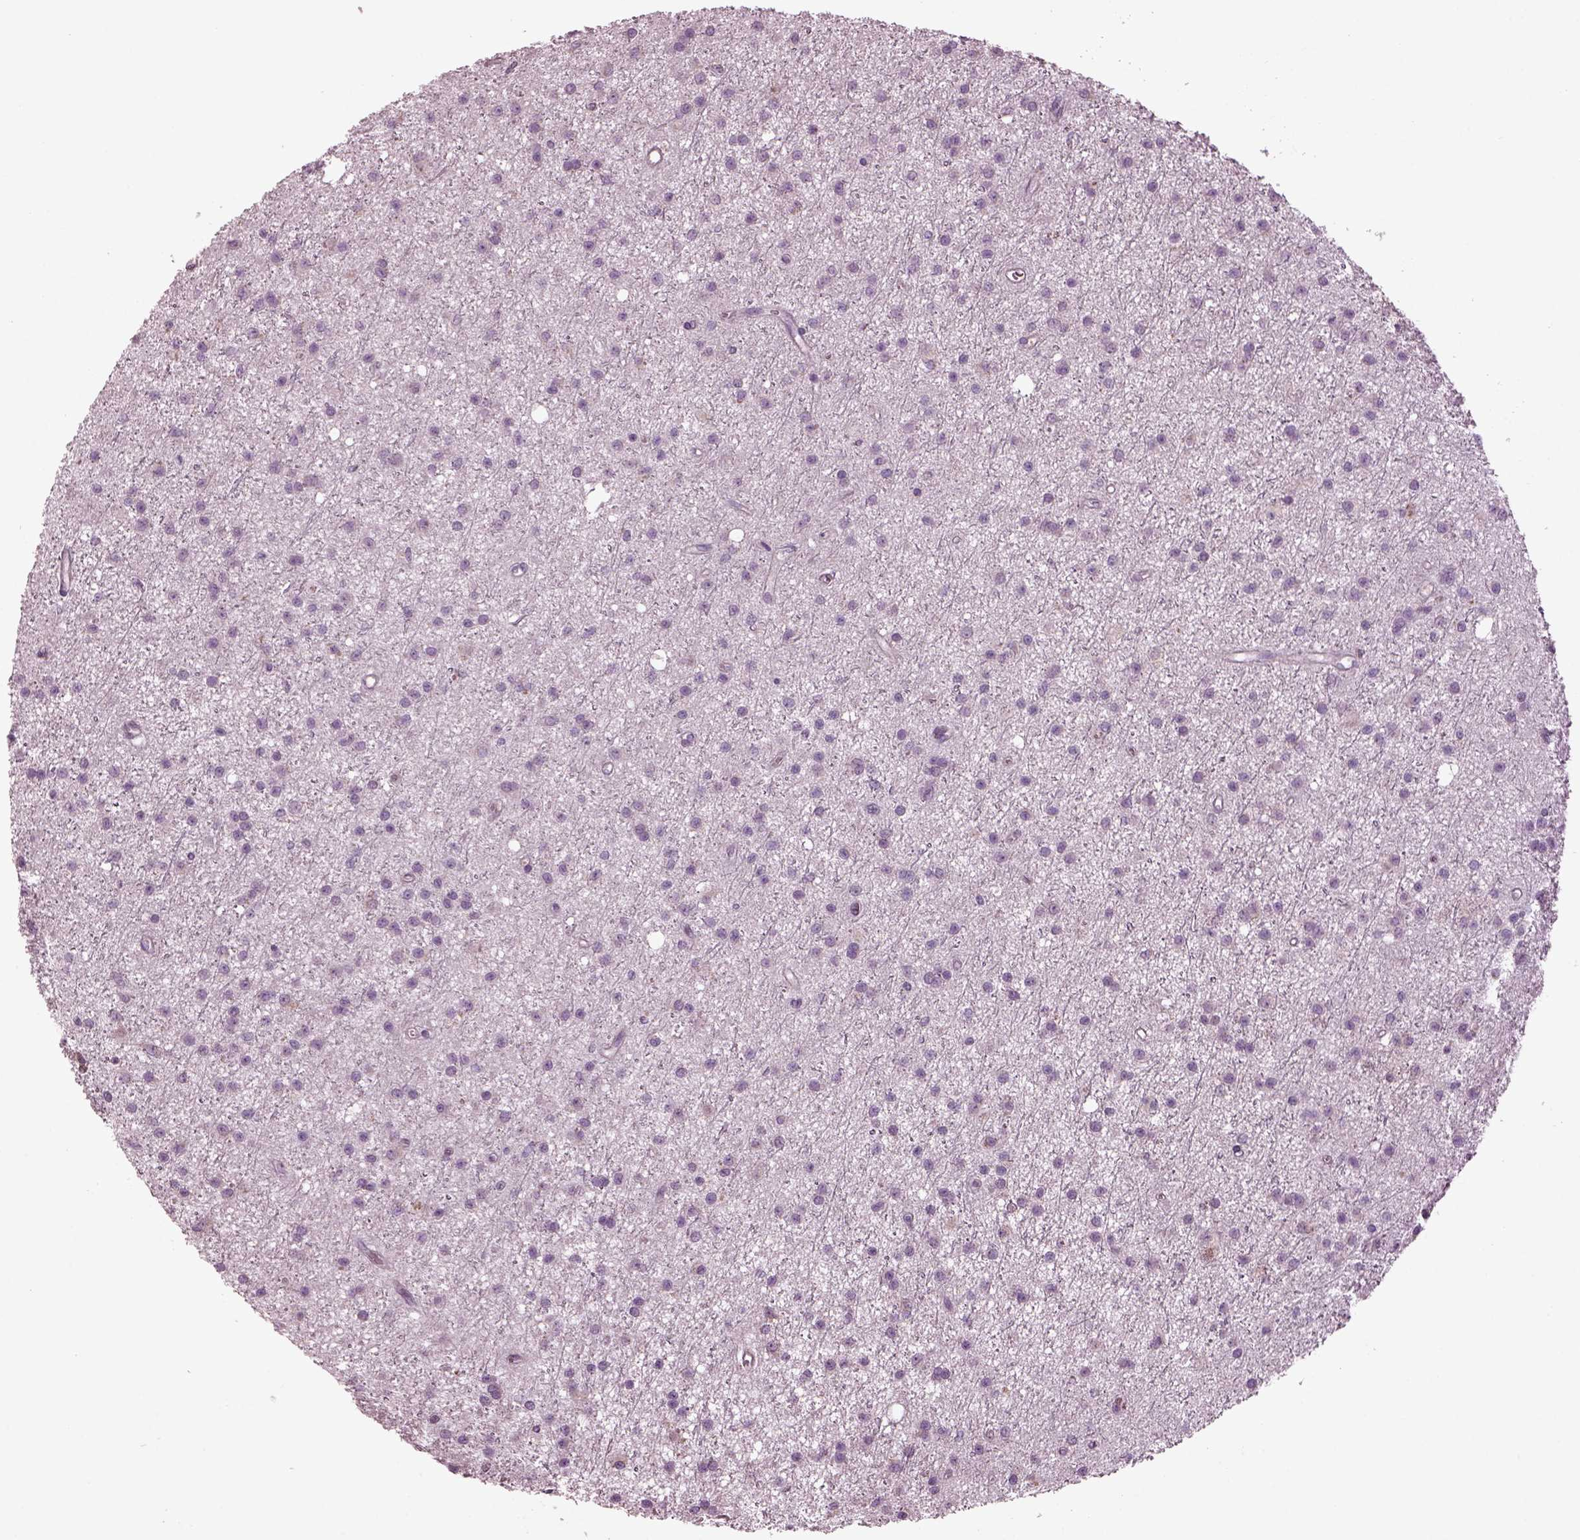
{"staining": {"intensity": "negative", "quantity": "none", "location": "none"}, "tissue": "glioma", "cell_type": "Tumor cells", "image_type": "cancer", "snomed": [{"axis": "morphology", "description": "Glioma, malignant, Low grade"}, {"axis": "topography", "description": "Brain"}], "caption": "Tumor cells are negative for brown protein staining in glioma.", "gene": "SPATA7", "patient": {"sex": "male", "age": 27}}